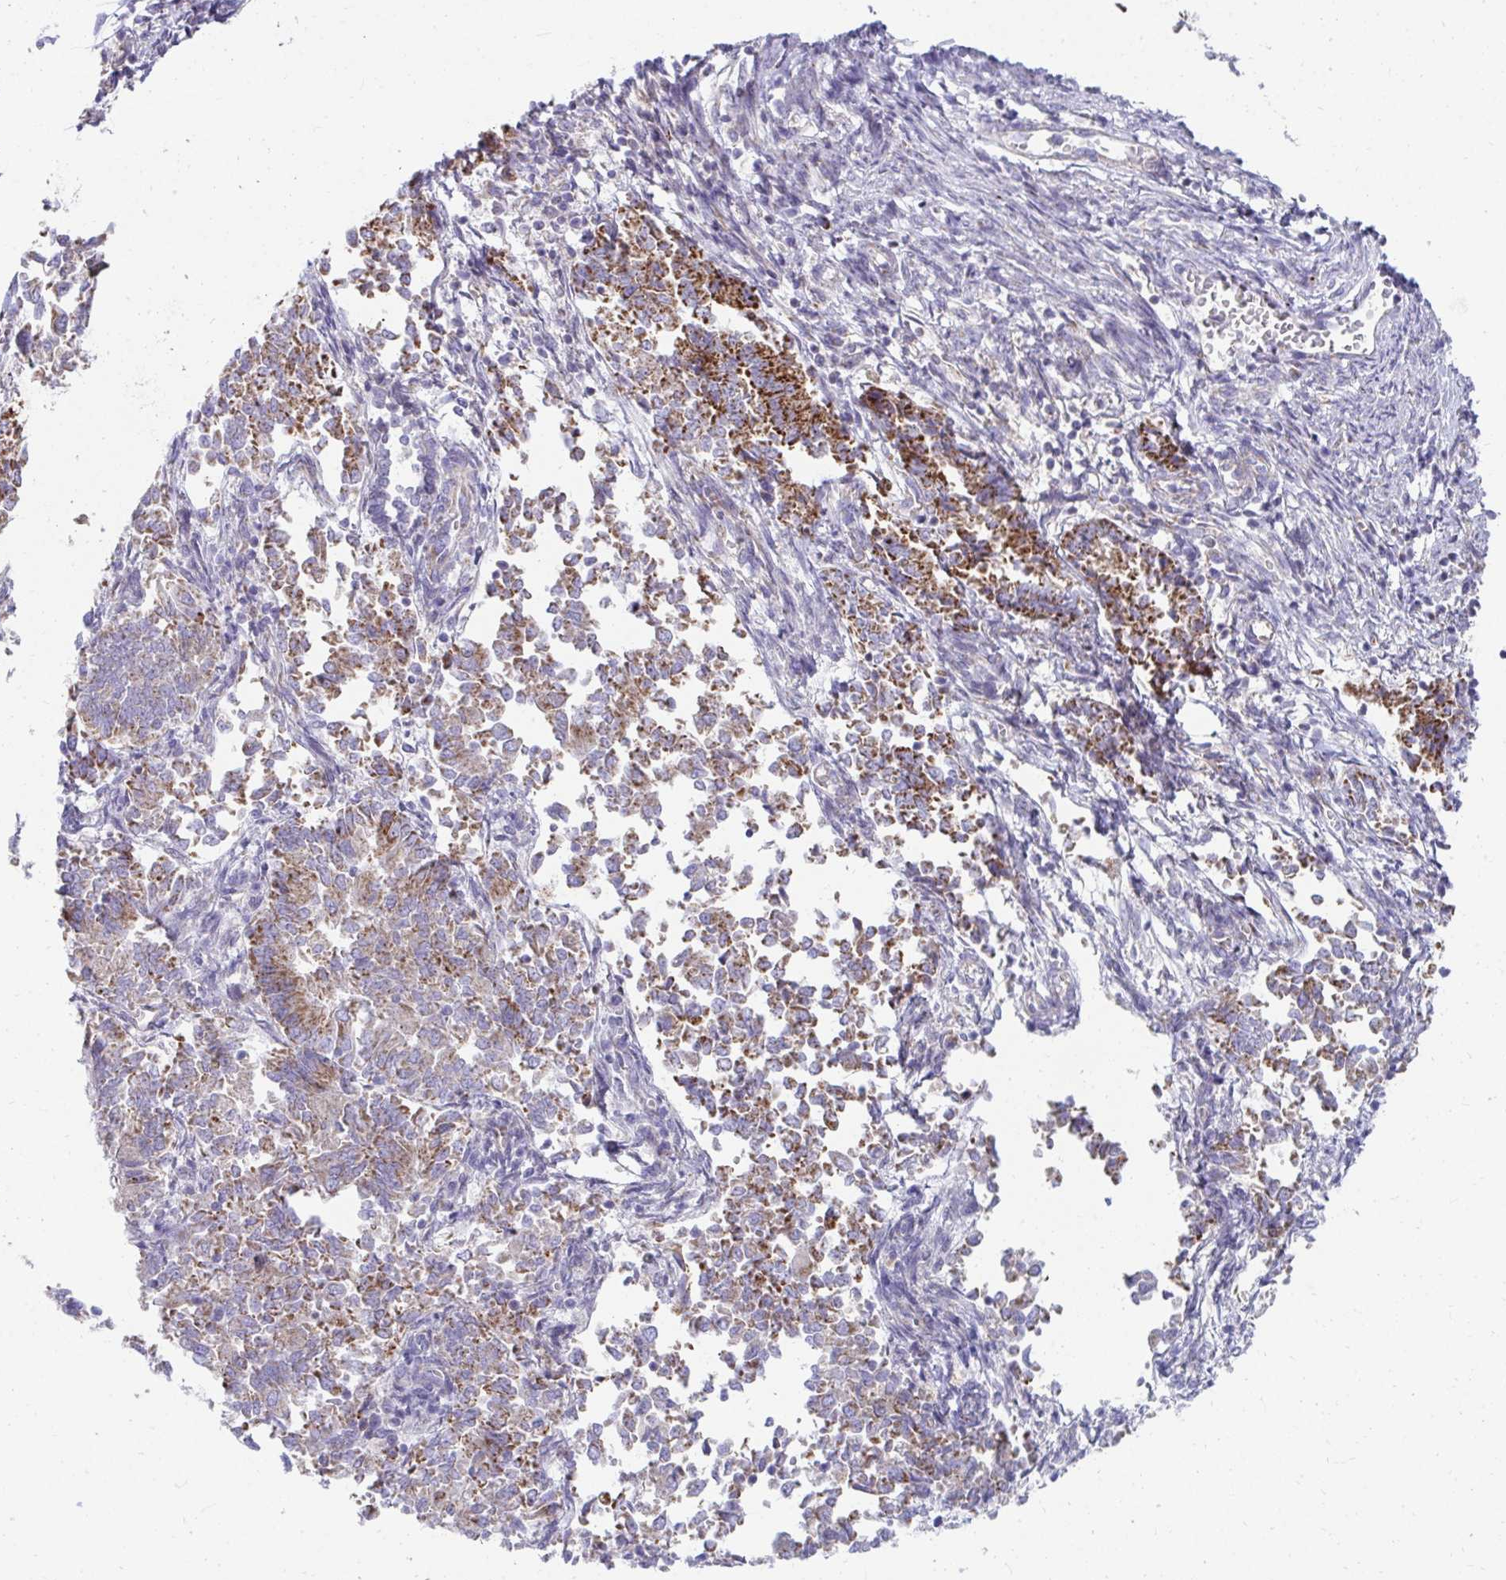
{"staining": {"intensity": "strong", "quantity": "25%-75%", "location": "cytoplasmic/membranous"}, "tissue": "endometrial cancer", "cell_type": "Tumor cells", "image_type": "cancer", "snomed": [{"axis": "morphology", "description": "Adenocarcinoma, NOS"}, {"axis": "topography", "description": "Endometrium"}], "caption": "This histopathology image demonstrates endometrial adenocarcinoma stained with immunohistochemistry (IHC) to label a protein in brown. The cytoplasmic/membranous of tumor cells show strong positivity for the protein. Nuclei are counter-stained blue.", "gene": "EXOC5", "patient": {"sex": "female", "age": 65}}